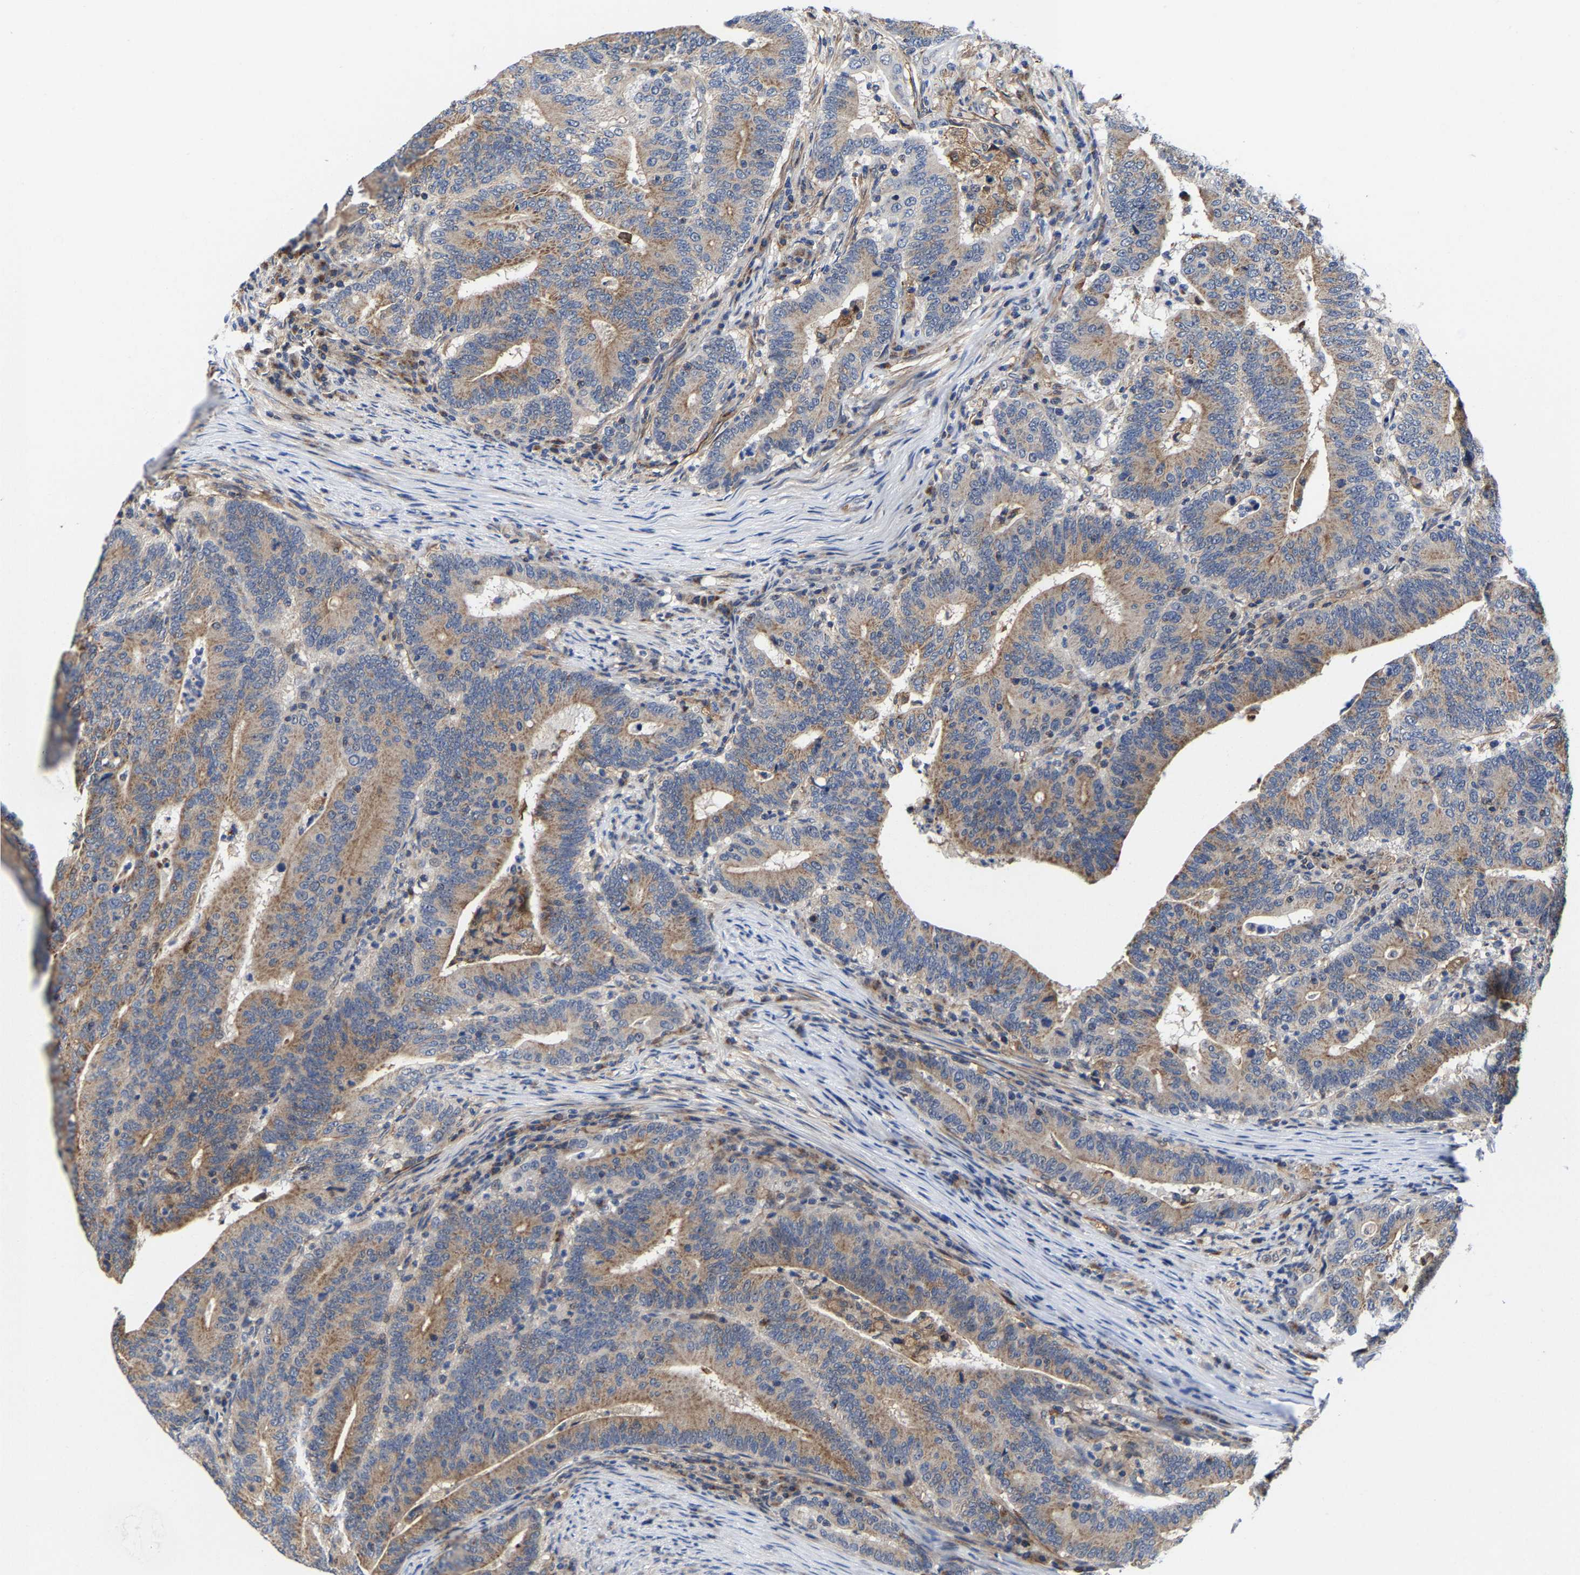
{"staining": {"intensity": "moderate", "quantity": ">75%", "location": "cytoplasmic/membranous"}, "tissue": "colorectal cancer", "cell_type": "Tumor cells", "image_type": "cancer", "snomed": [{"axis": "morphology", "description": "Adenocarcinoma, NOS"}, {"axis": "topography", "description": "Colon"}], "caption": "About >75% of tumor cells in human colorectal adenocarcinoma show moderate cytoplasmic/membranous protein expression as visualized by brown immunohistochemical staining.", "gene": "PFKFB3", "patient": {"sex": "female", "age": 66}}